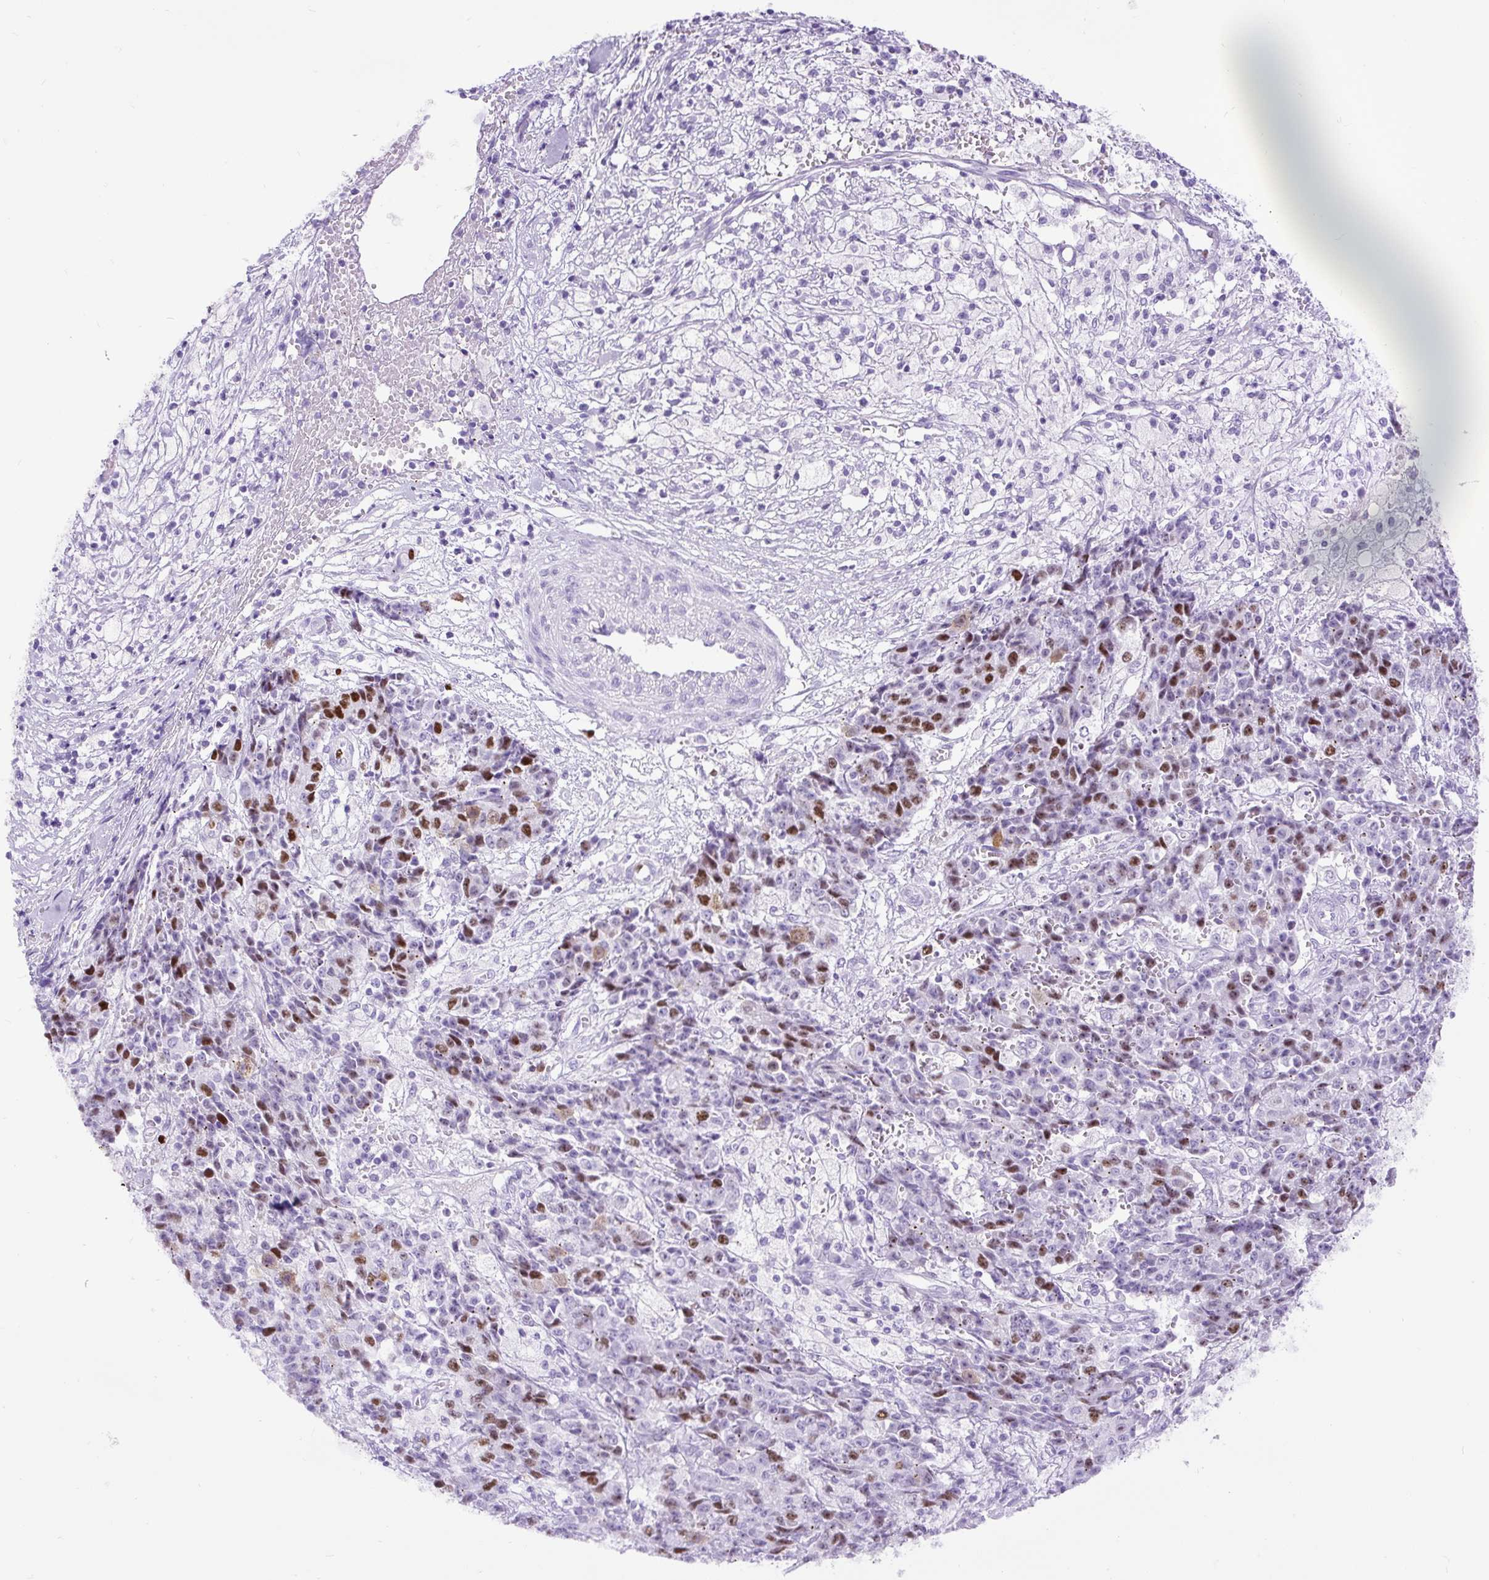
{"staining": {"intensity": "strong", "quantity": "<25%", "location": "nuclear"}, "tissue": "ovarian cancer", "cell_type": "Tumor cells", "image_type": "cancer", "snomed": [{"axis": "morphology", "description": "Carcinoma, endometroid"}, {"axis": "topography", "description": "Ovary"}], "caption": "Immunohistochemical staining of ovarian cancer displays medium levels of strong nuclear protein expression in approximately <25% of tumor cells. (brown staining indicates protein expression, while blue staining denotes nuclei).", "gene": "RACGAP1", "patient": {"sex": "female", "age": 42}}